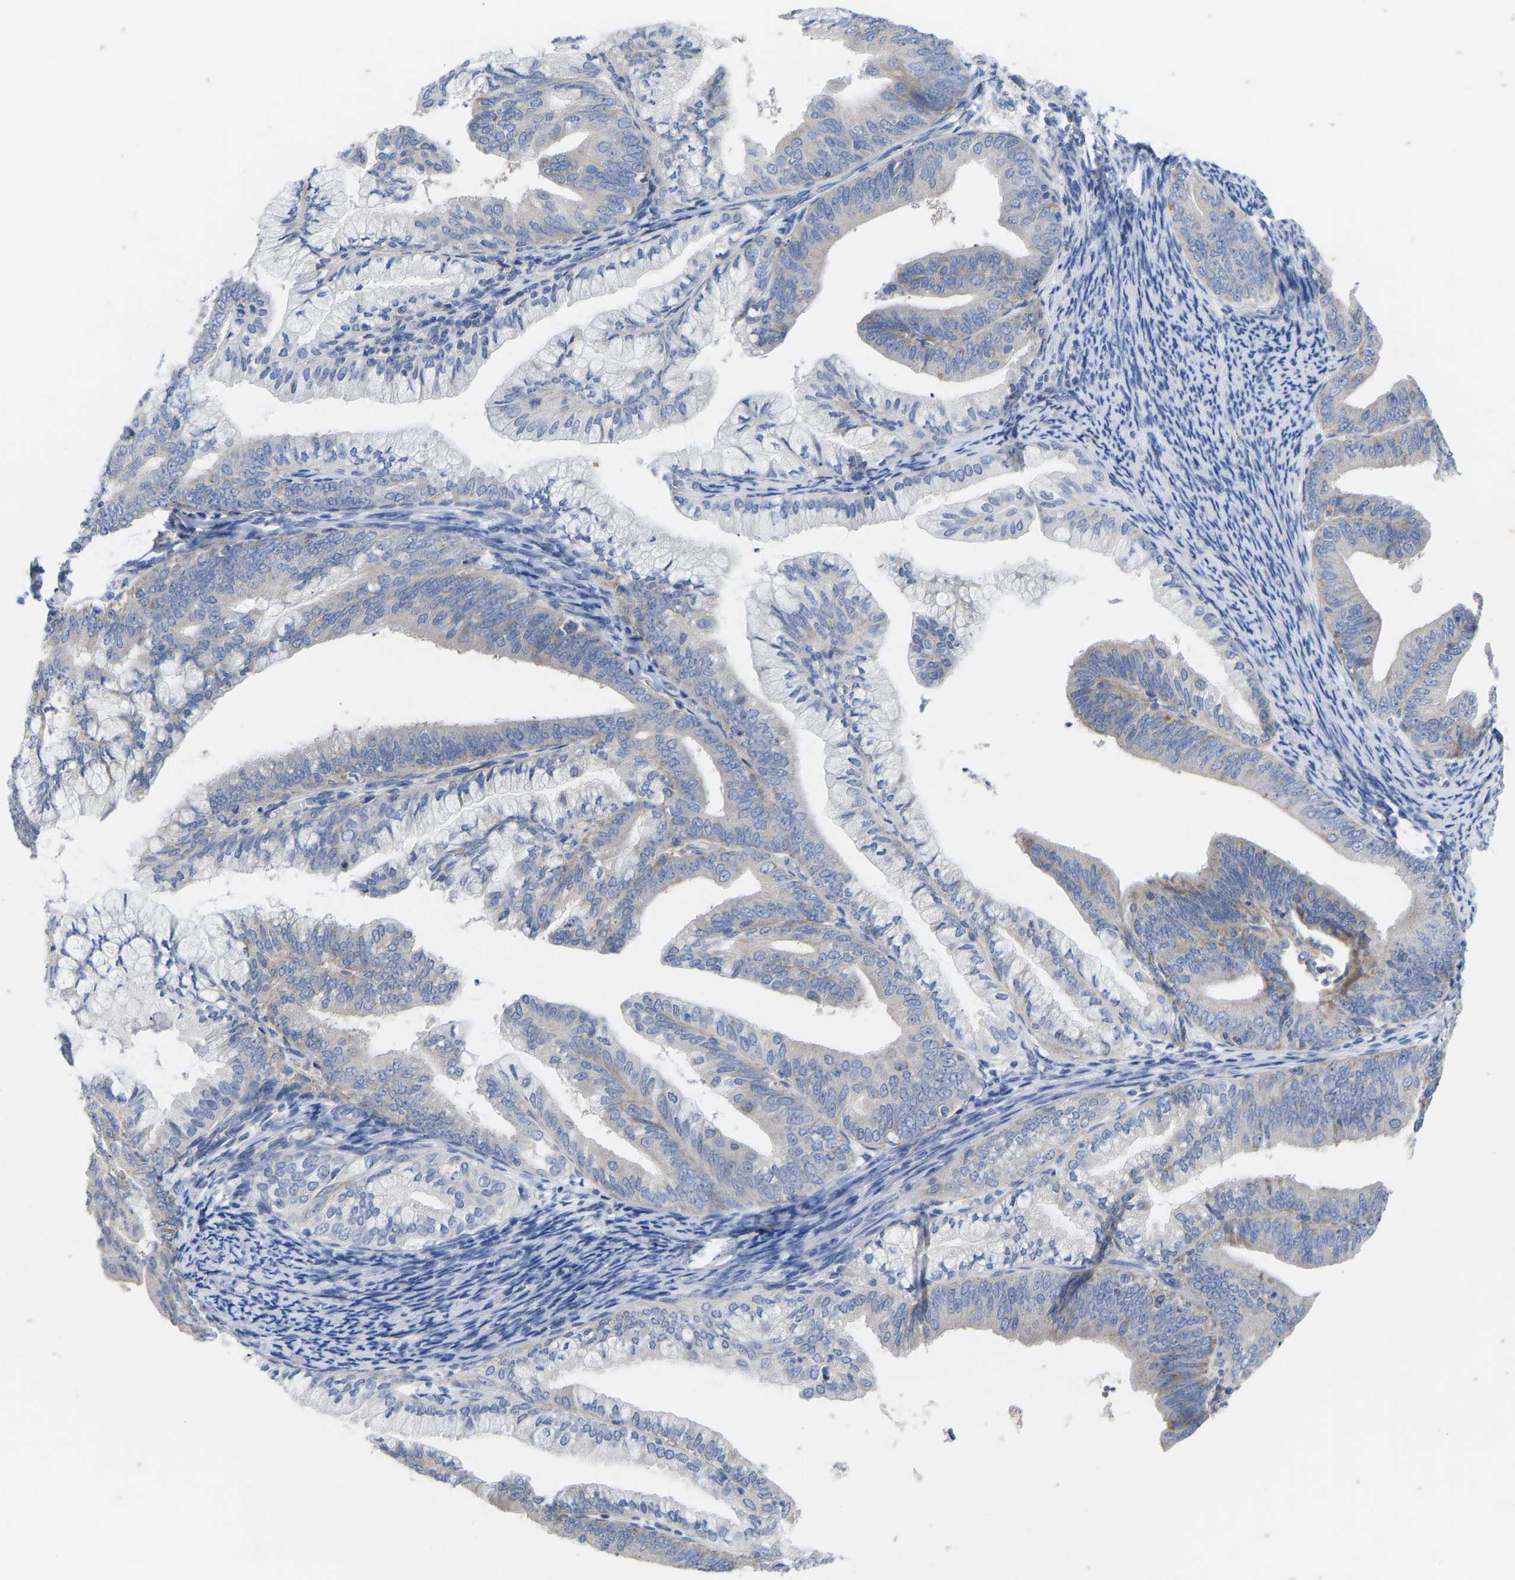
{"staining": {"intensity": "weak", "quantity": "<25%", "location": "cytoplasmic/membranous"}, "tissue": "endometrial cancer", "cell_type": "Tumor cells", "image_type": "cancer", "snomed": [{"axis": "morphology", "description": "Adenocarcinoma, NOS"}, {"axis": "topography", "description": "Endometrium"}], "caption": "Immunohistochemistry image of neoplastic tissue: adenocarcinoma (endometrial) stained with DAB shows no significant protein staining in tumor cells. (Brightfield microscopy of DAB (3,3'-diaminobenzidine) immunohistochemistry at high magnification).", "gene": "OLIG2", "patient": {"sex": "female", "age": 63}}